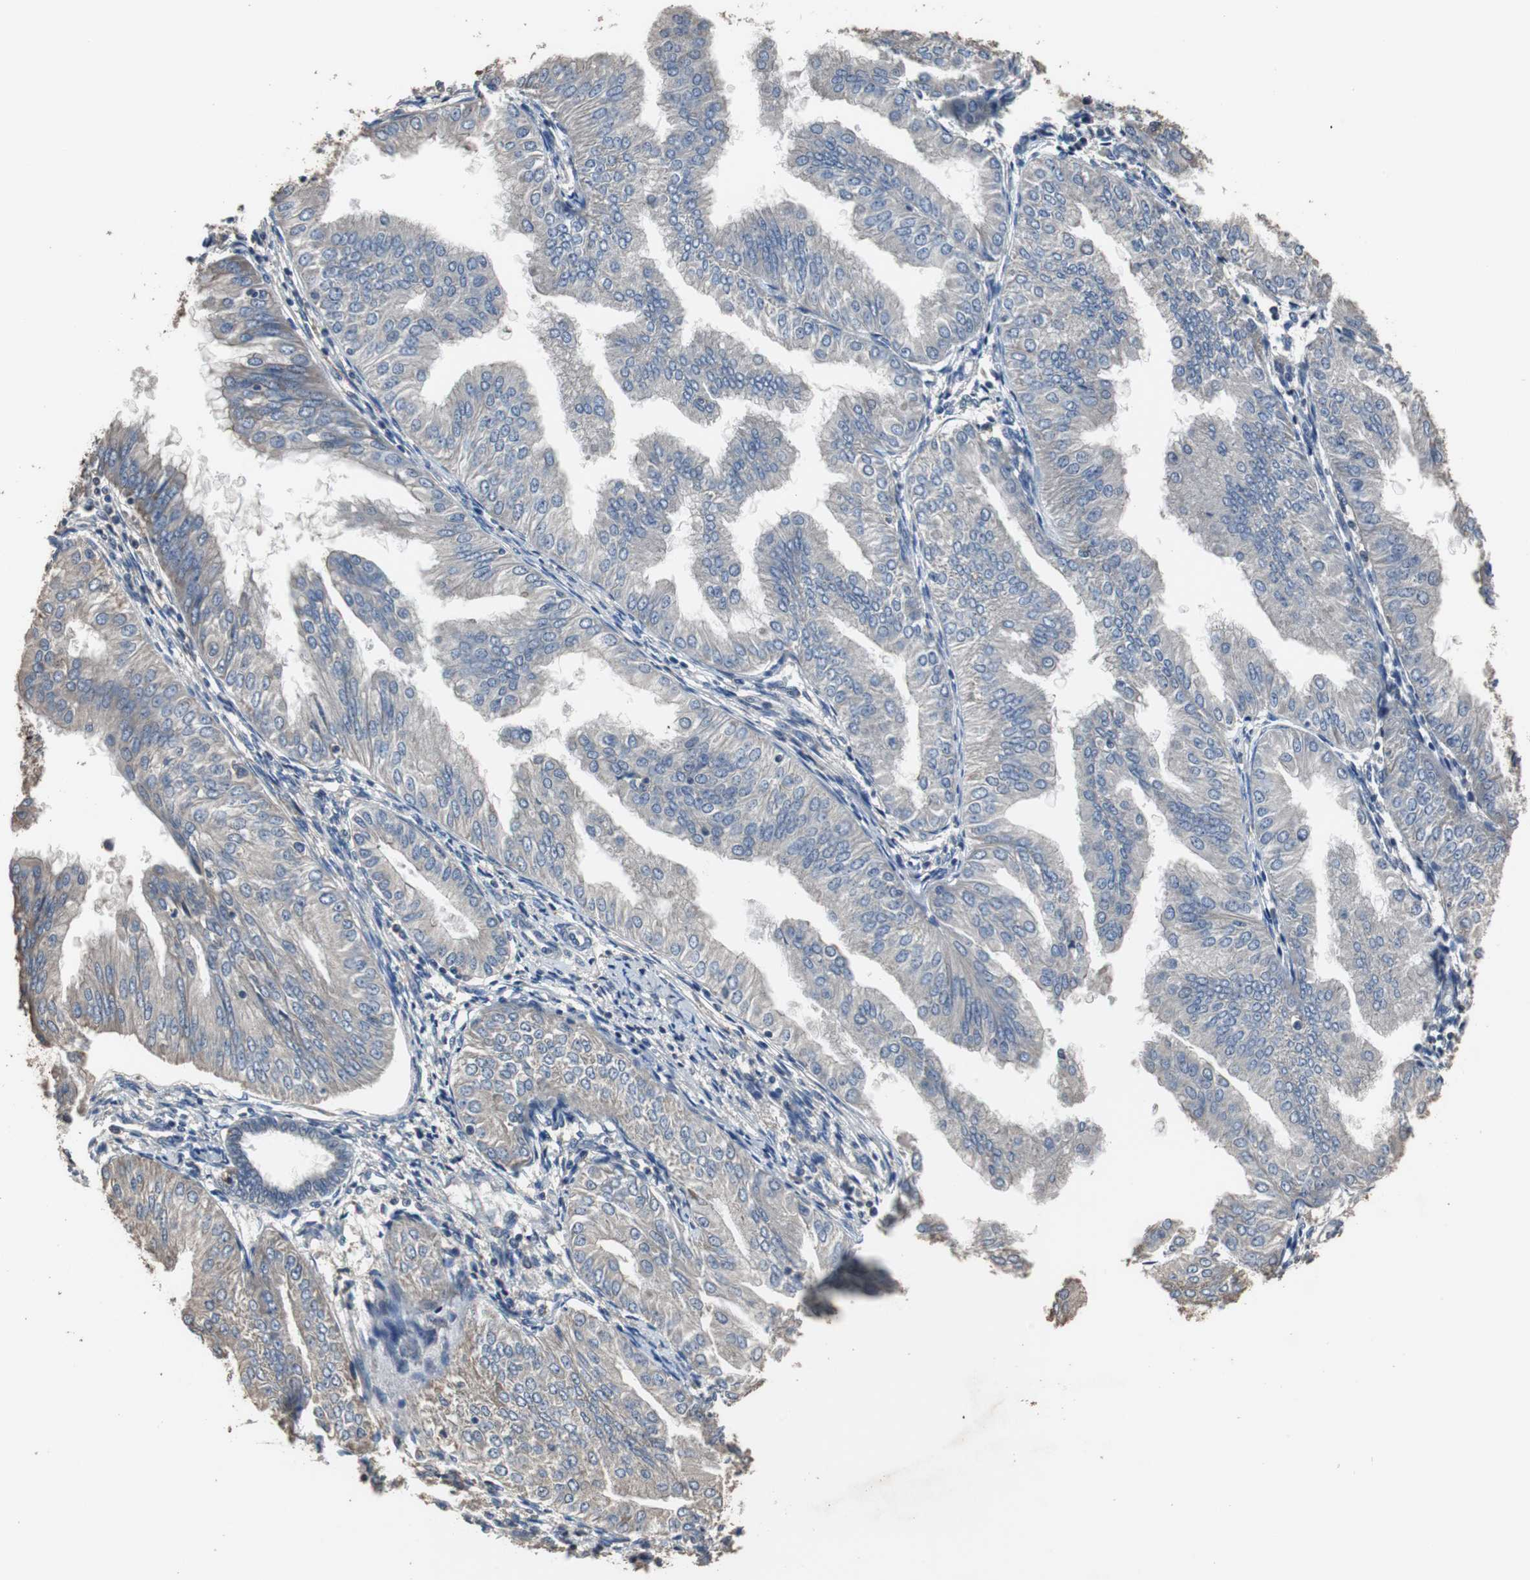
{"staining": {"intensity": "negative", "quantity": "none", "location": "none"}, "tissue": "endometrial cancer", "cell_type": "Tumor cells", "image_type": "cancer", "snomed": [{"axis": "morphology", "description": "Adenocarcinoma, NOS"}, {"axis": "topography", "description": "Endometrium"}], "caption": "Tumor cells show no significant protein staining in endometrial adenocarcinoma.", "gene": "SCIMP", "patient": {"sex": "female", "age": 53}}